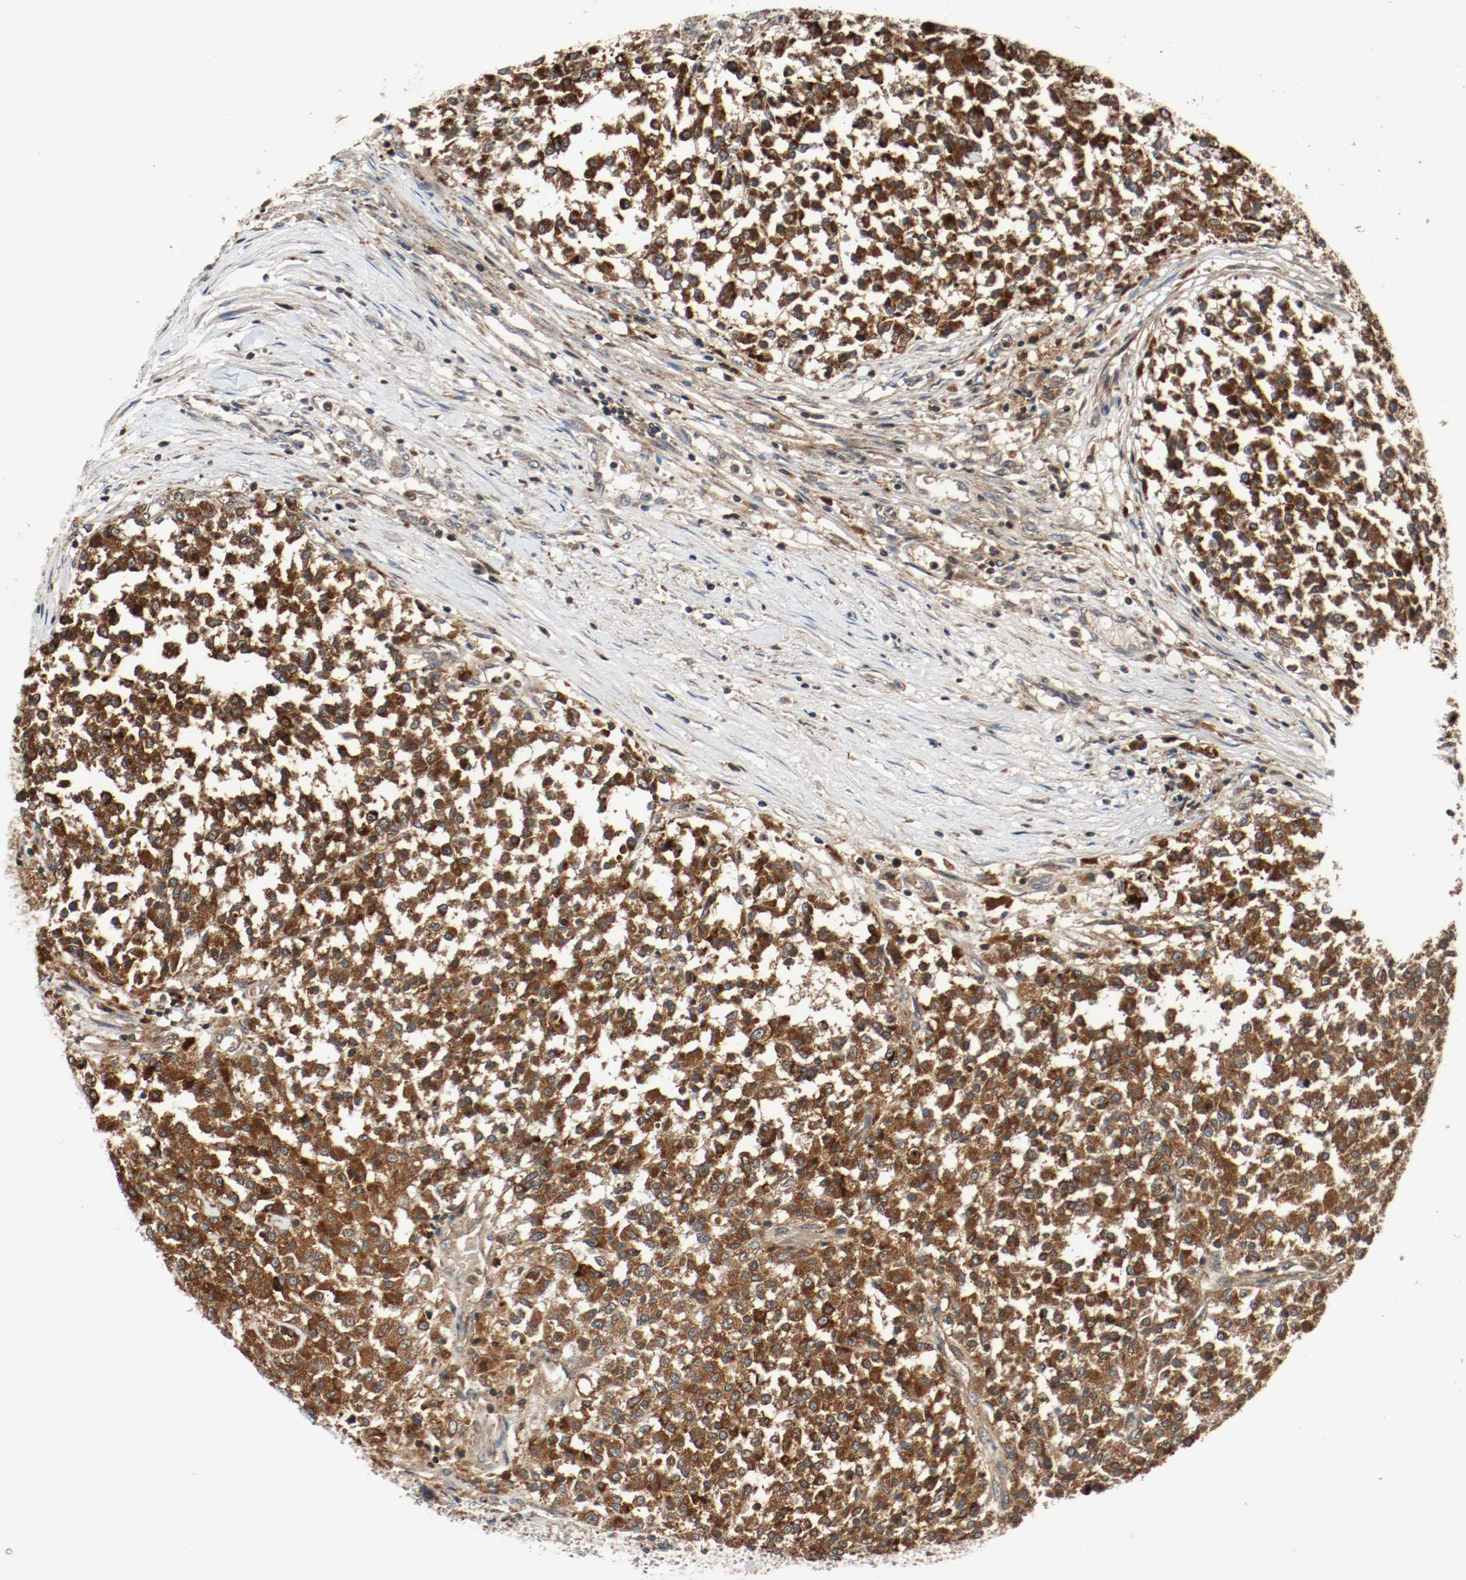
{"staining": {"intensity": "strong", "quantity": ">75%", "location": "cytoplasmic/membranous"}, "tissue": "testis cancer", "cell_type": "Tumor cells", "image_type": "cancer", "snomed": [{"axis": "morphology", "description": "Seminoma, NOS"}, {"axis": "topography", "description": "Testis"}], "caption": "An image of human testis cancer (seminoma) stained for a protein exhibits strong cytoplasmic/membranous brown staining in tumor cells.", "gene": "LAMP2", "patient": {"sex": "male", "age": 59}}